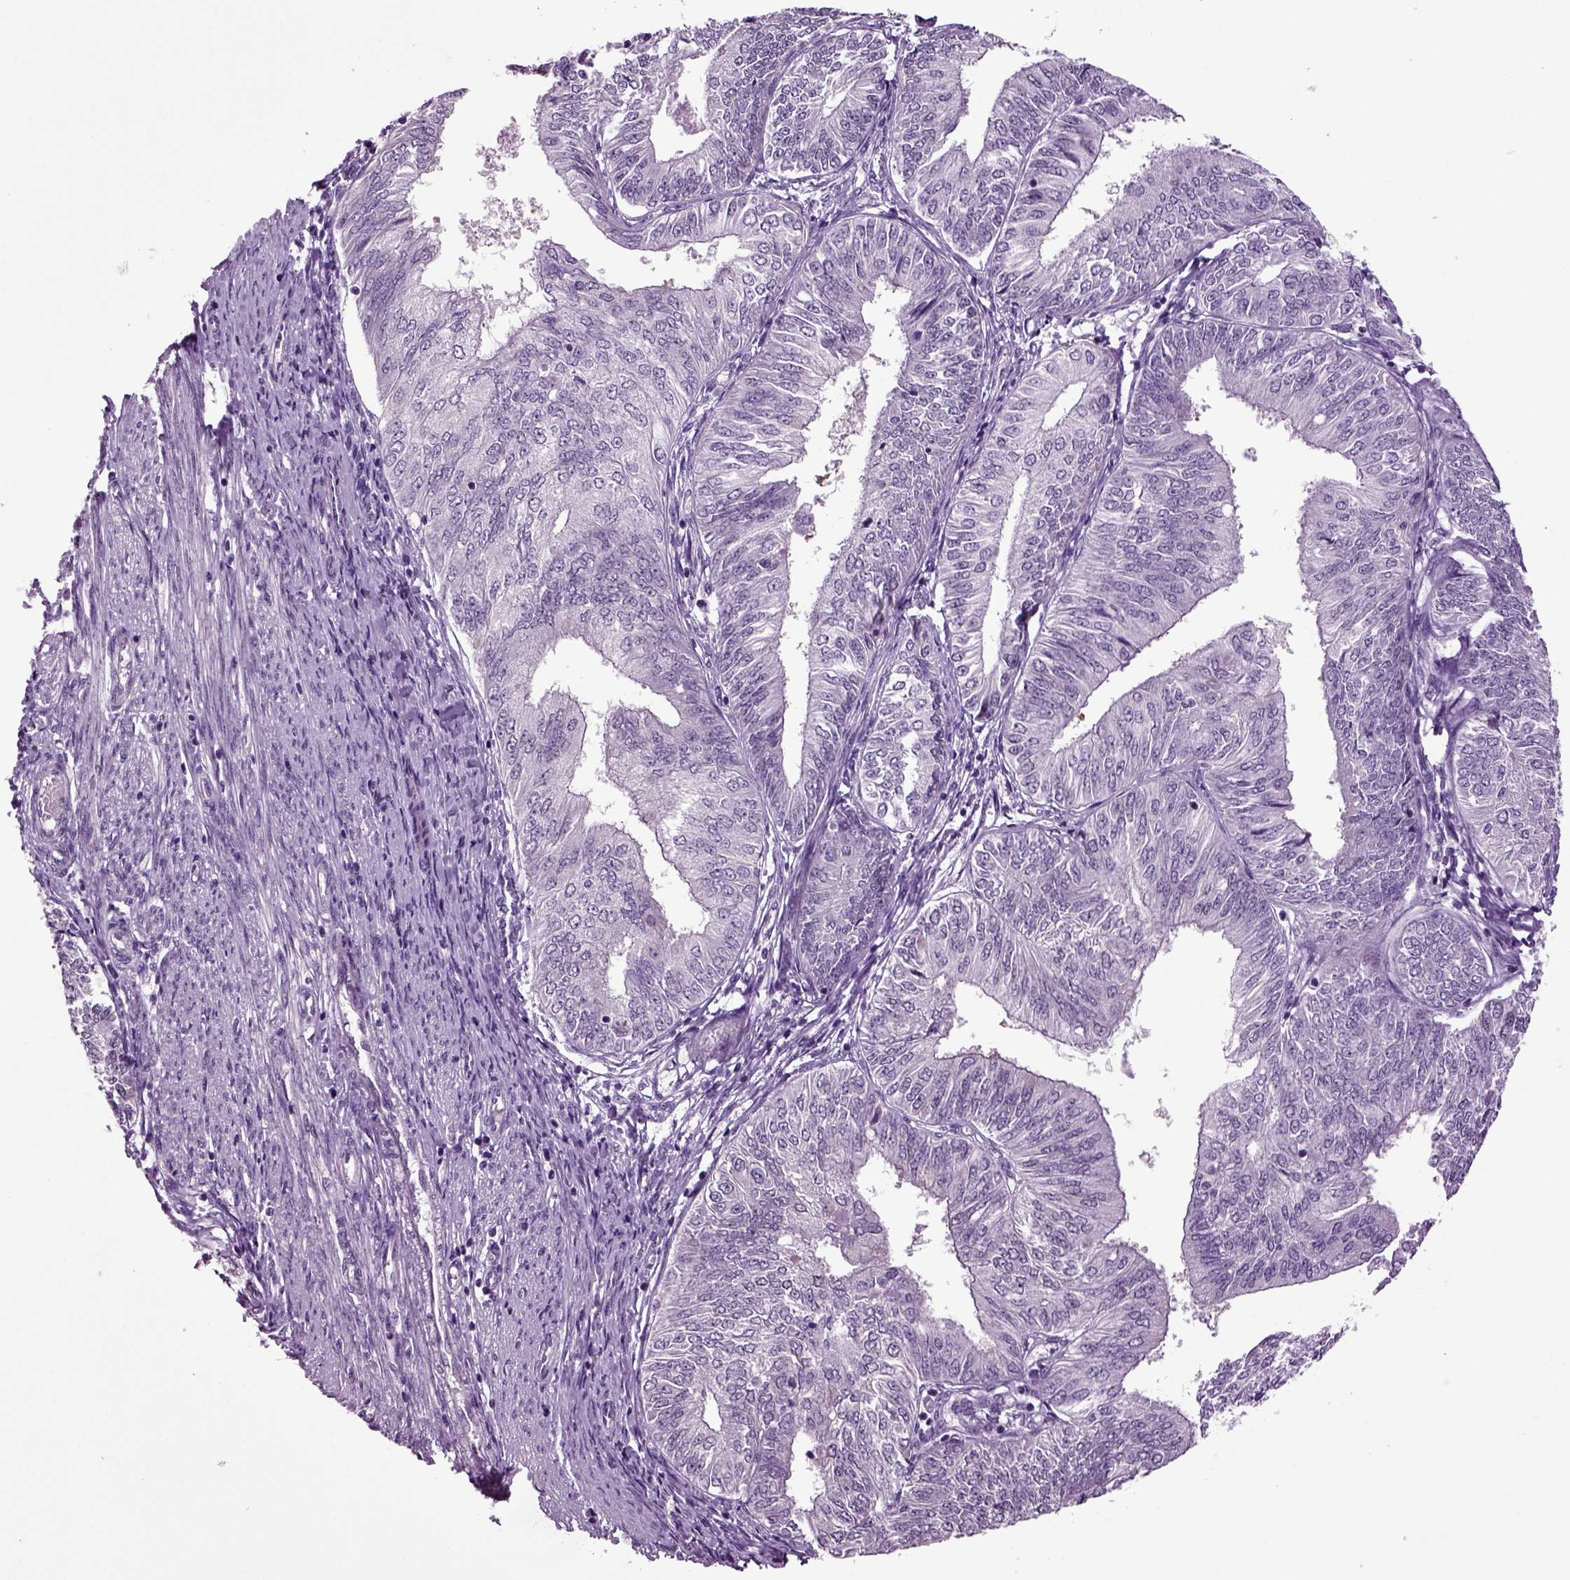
{"staining": {"intensity": "negative", "quantity": "none", "location": "none"}, "tissue": "endometrial cancer", "cell_type": "Tumor cells", "image_type": "cancer", "snomed": [{"axis": "morphology", "description": "Adenocarcinoma, NOS"}, {"axis": "topography", "description": "Endometrium"}], "caption": "Protein analysis of endometrial cancer (adenocarcinoma) exhibits no significant expression in tumor cells. (DAB immunohistochemistry with hematoxylin counter stain).", "gene": "PLCH2", "patient": {"sex": "female", "age": 58}}